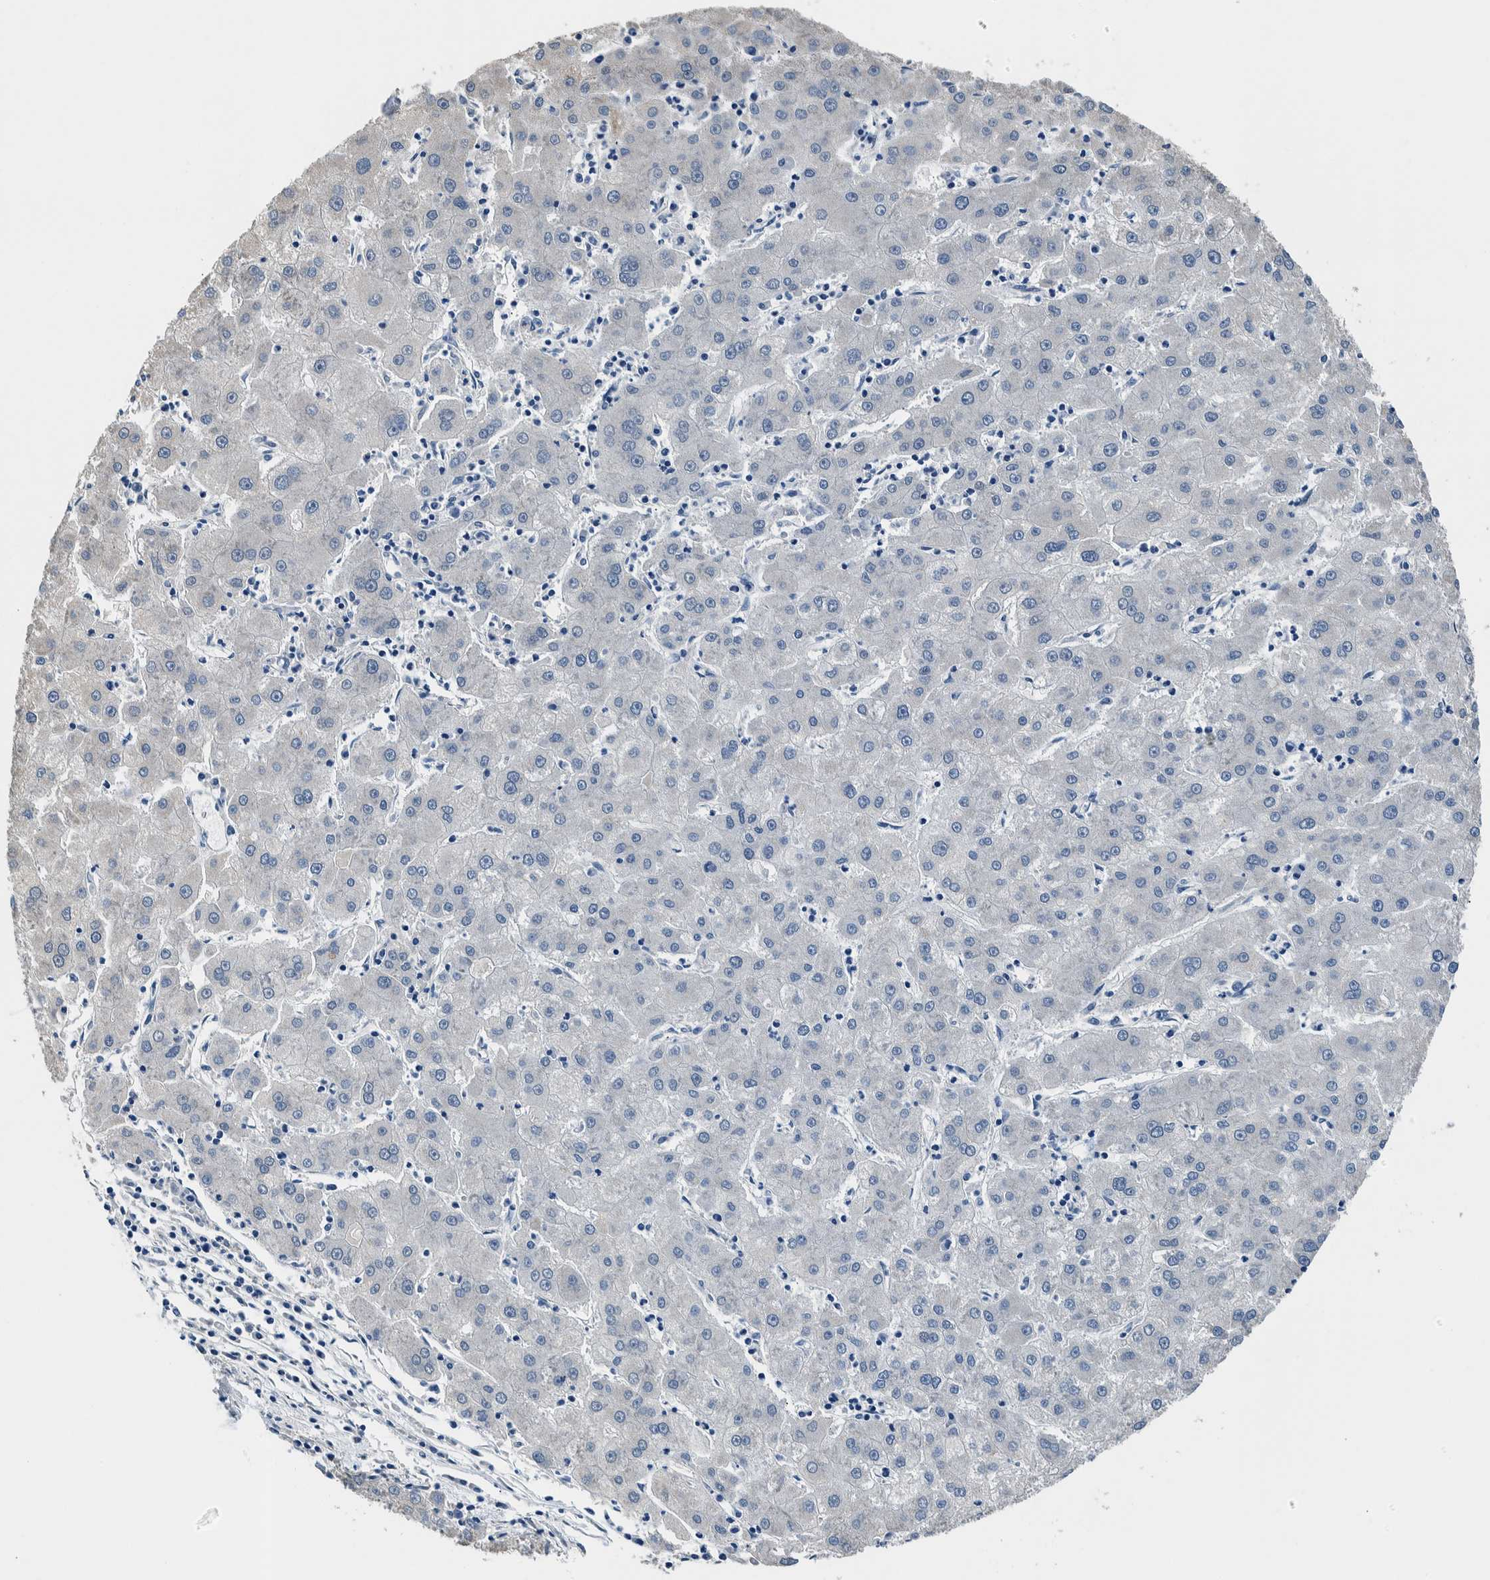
{"staining": {"intensity": "negative", "quantity": "none", "location": "none"}, "tissue": "liver cancer", "cell_type": "Tumor cells", "image_type": "cancer", "snomed": [{"axis": "morphology", "description": "Carcinoma, Hepatocellular, NOS"}, {"axis": "topography", "description": "Liver"}], "caption": "This is a histopathology image of immunohistochemistry (IHC) staining of liver hepatocellular carcinoma, which shows no staining in tumor cells. (DAB IHC with hematoxylin counter stain).", "gene": "NIBAN2", "patient": {"sex": "male", "age": 72}}